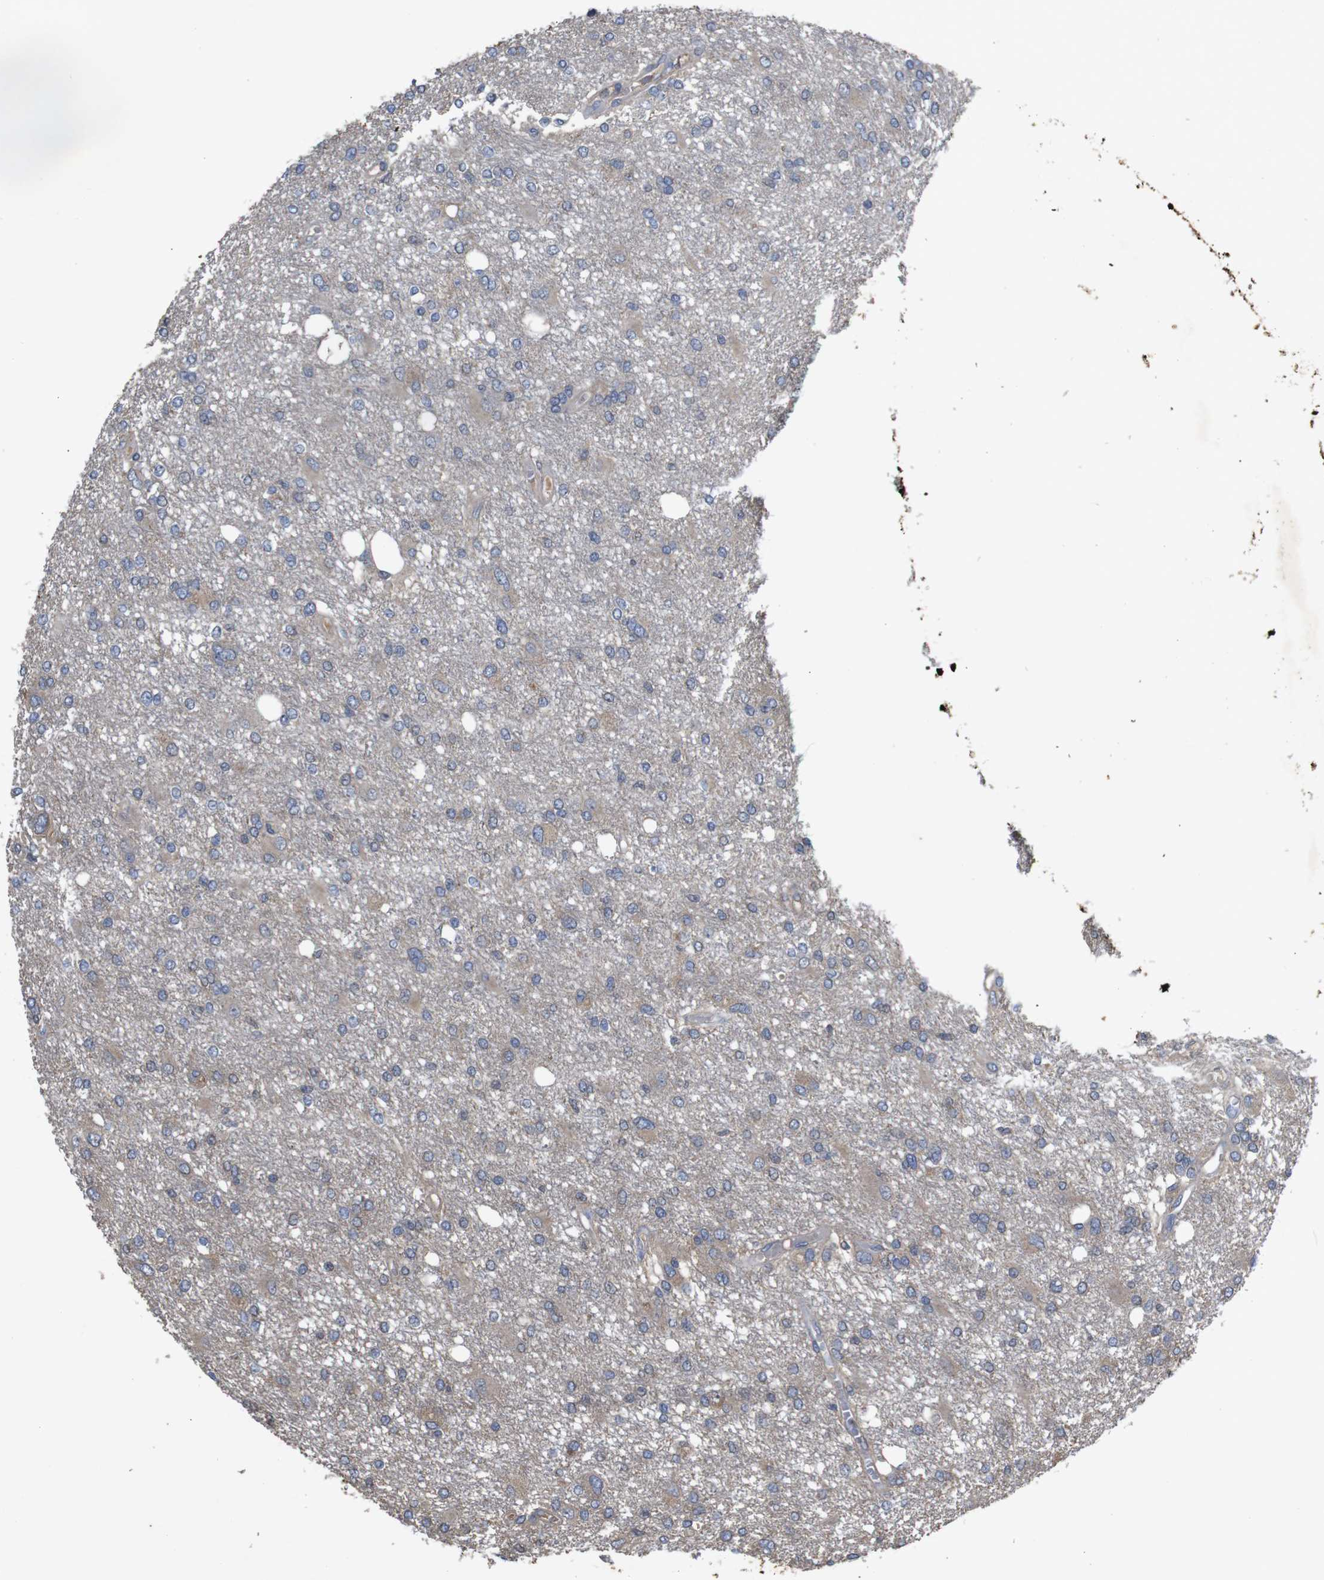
{"staining": {"intensity": "weak", "quantity": "<25%", "location": "cytoplasmic/membranous"}, "tissue": "glioma", "cell_type": "Tumor cells", "image_type": "cancer", "snomed": [{"axis": "morphology", "description": "Glioma, malignant, High grade"}, {"axis": "topography", "description": "Brain"}], "caption": "A histopathology image of human malignant glioma (high-grade) is negative for staining in tumor cells.", "gene": "PTPN1", "patient": {"sex": "female", "age": 59}}